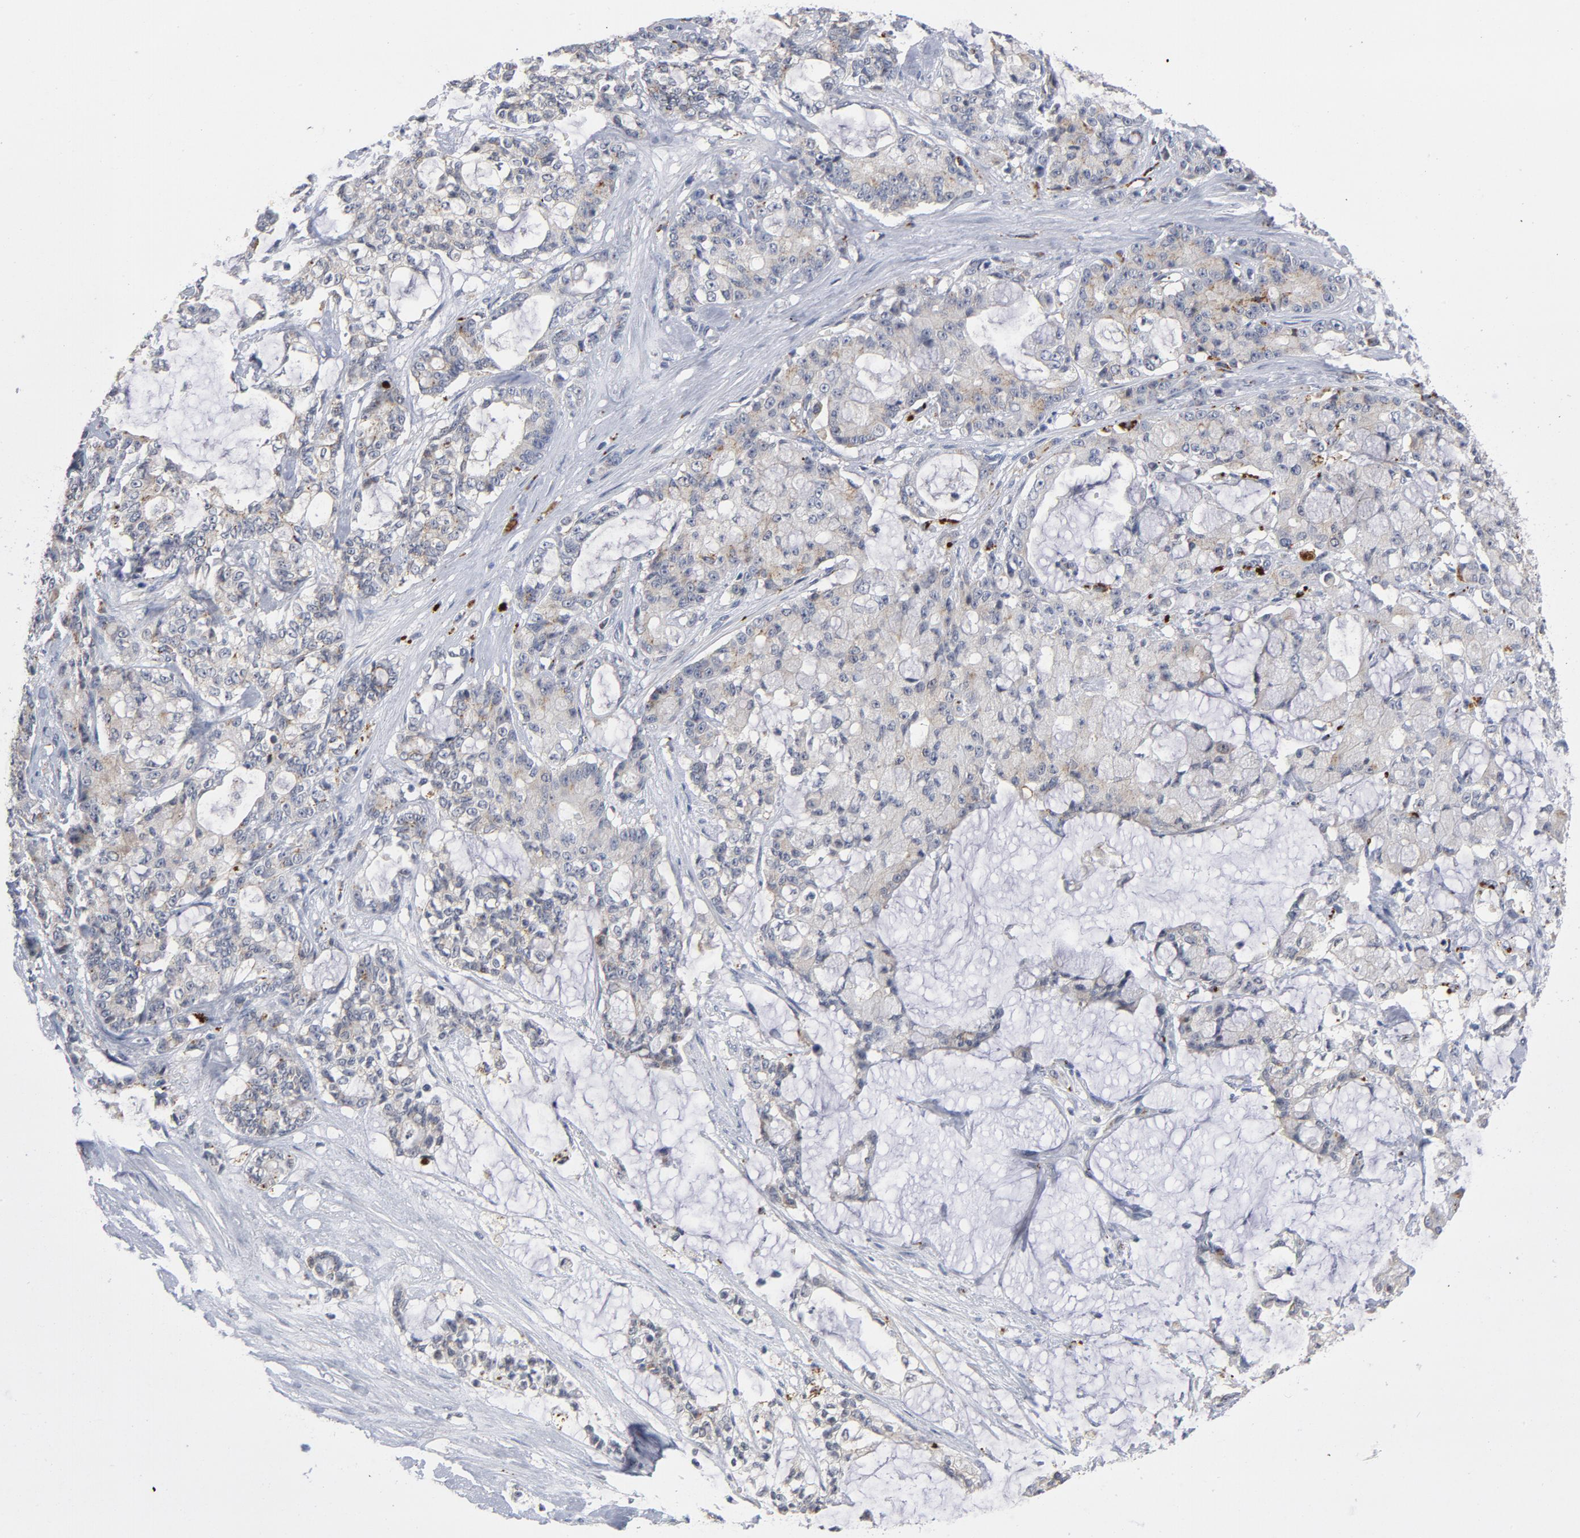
{"staining": {"intensity": "weak", "quantity": "<25%", "location": "cytoplasmic/membranous"}, "tissue": "pancreatic cancer", "cell_type": "Tumor cells", "image_type": "cancer", "snomed": [{"axis": "morphology", "description": "Adenocarcinoma, NOS"}, {"axis": "topography", "description": "Pancreas"}], "caption": "High power microscopy micrograph of an immunohistochemistry (IHC) image of pancreatic cancer (adenocarcinoma), revealing no significant positivity in tumor cells.", "gene": "AKT2", "patient": {"sex": "female", "age": 73}}